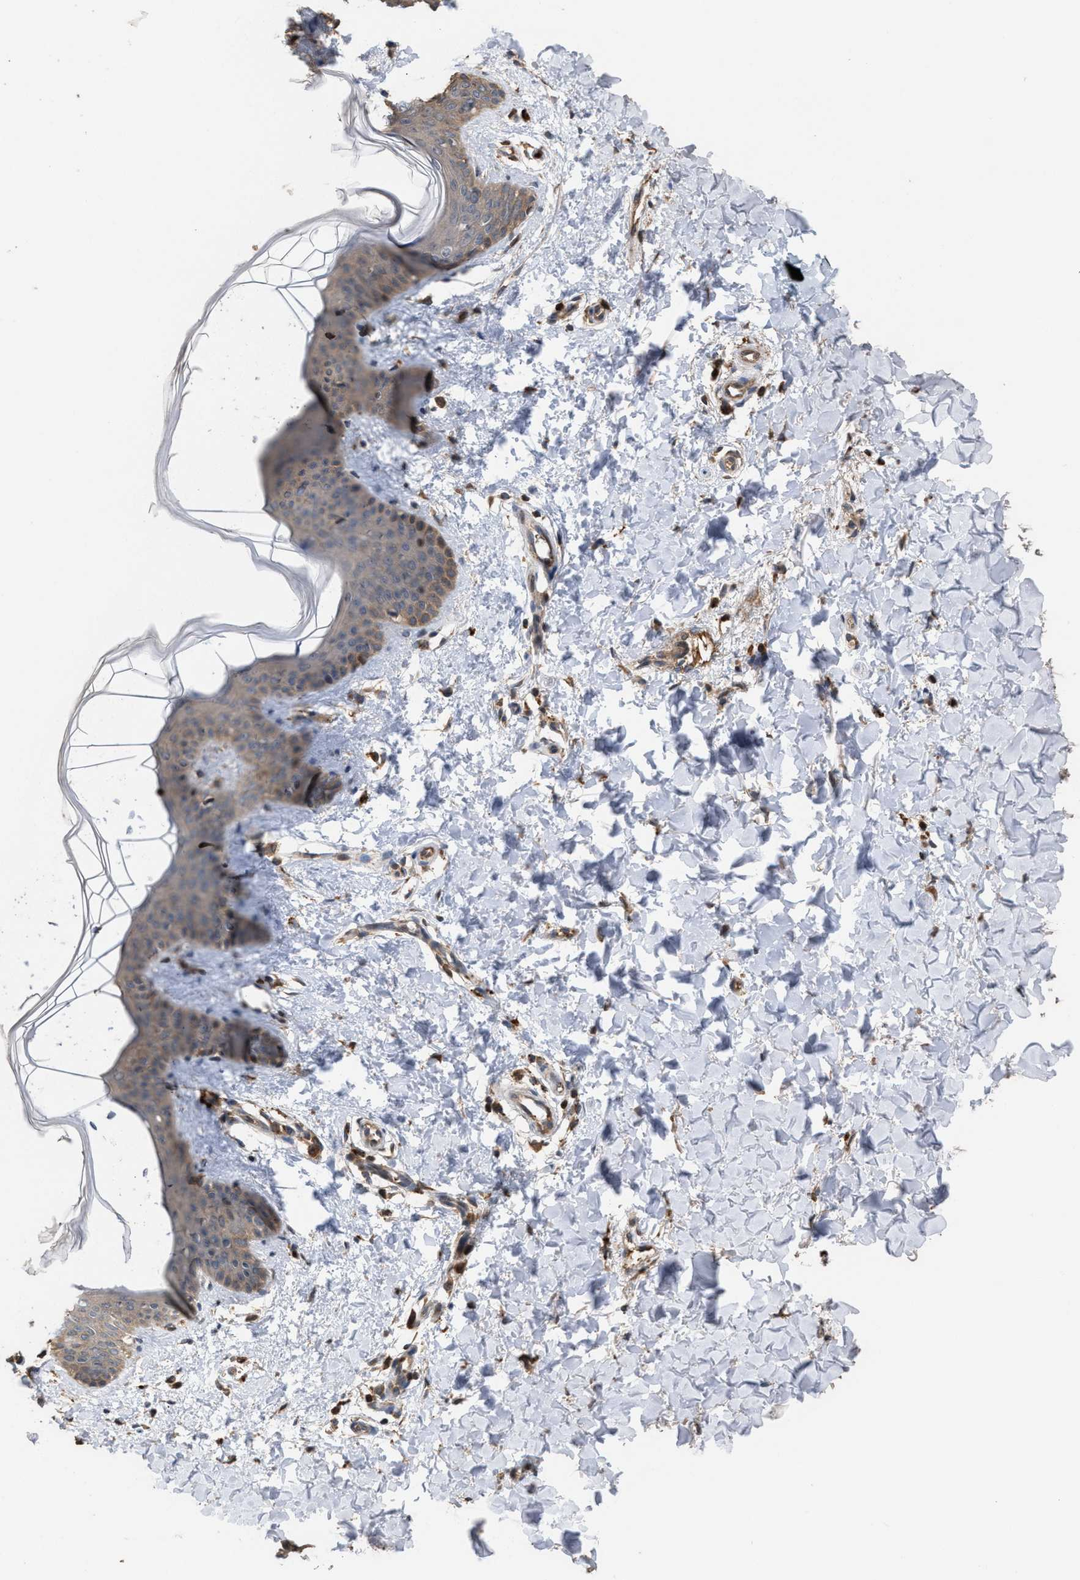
{"staining": {"intensity": "negative", "quantity": "none", "location": "none"}, "tissue": "skin", "cell_type": "Fibroblasts", "image_type": "normal", "snomed": [{"axis": "morphology", "description": "Normal tissue, NOS"}, {"axis": "topography", "description": "Skin"}], "caption": "This is a histopathology image of immunohistochemistry staining of unremarkable skin, which shows no staining in fibroblasts. The staining is performed using DAB (3,3'-diaminobenzidine) brown chromogen with nuclei counter-stained in using hematoxylin.", "gene": "ELMO3", "patient": {"sex": "female", "age": 17}}